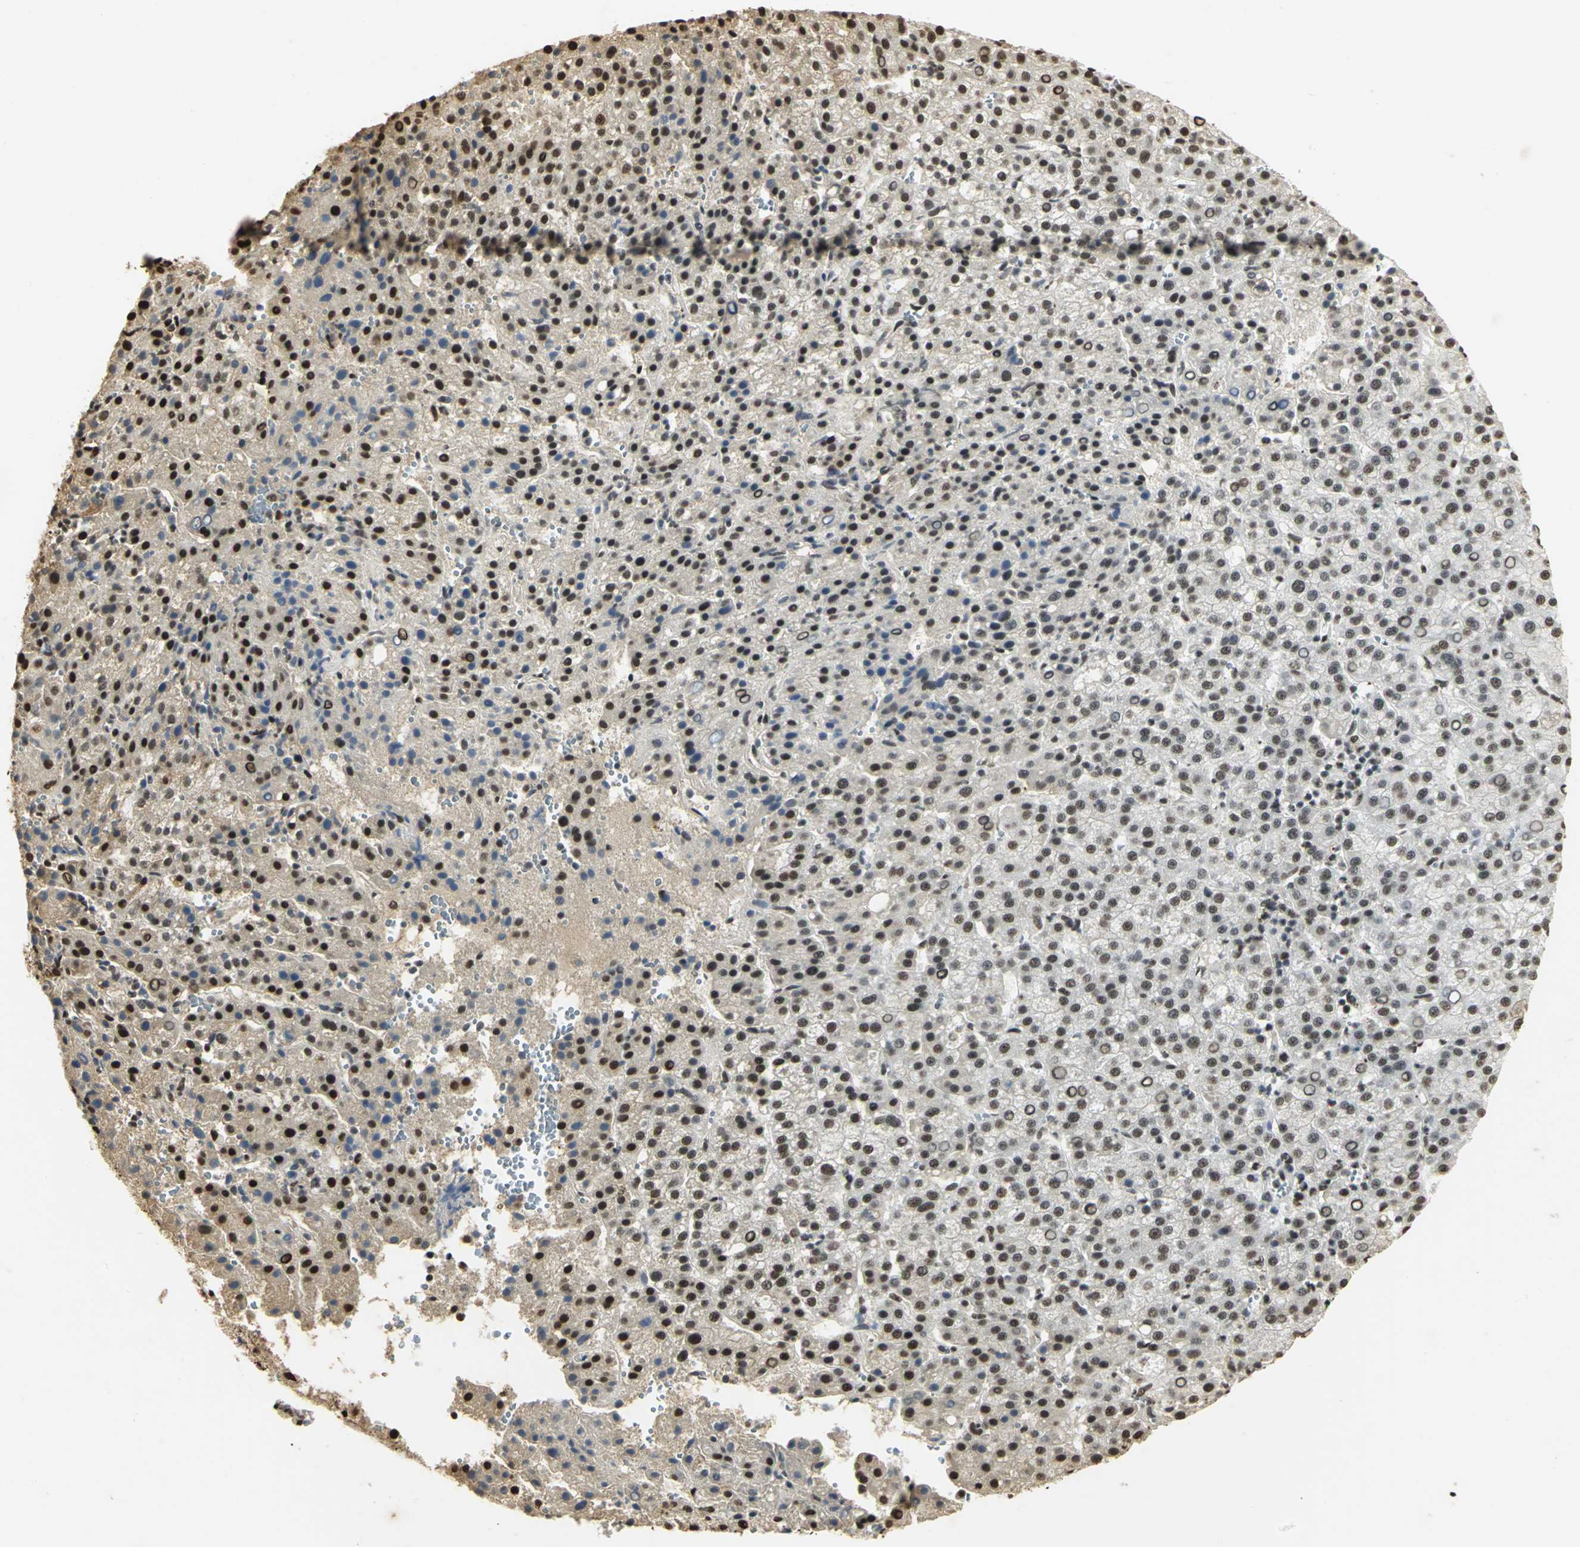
{"staining": {"intensity": "moderate", "quantity": "25%-75%", "location": "cytoplasmic/membranous,nuclear"}, "tissue": "liver cancer", "cell_type": "Tumor cells", "image_type": "cancer", "snomed": [{"axis": "morphology", "description": "Carcinoma, Hepatocellular, NOS"}, {"axis": "topography", "description": "Liver"}], "caption": "Liver hepatocellular carcinoma stained for a protein demonstrates moderate cytoplasmic/membranous and nuclear positivity in tumor cells.", "gene": "SET", "patient": {"sex": "female", "age": 58}}